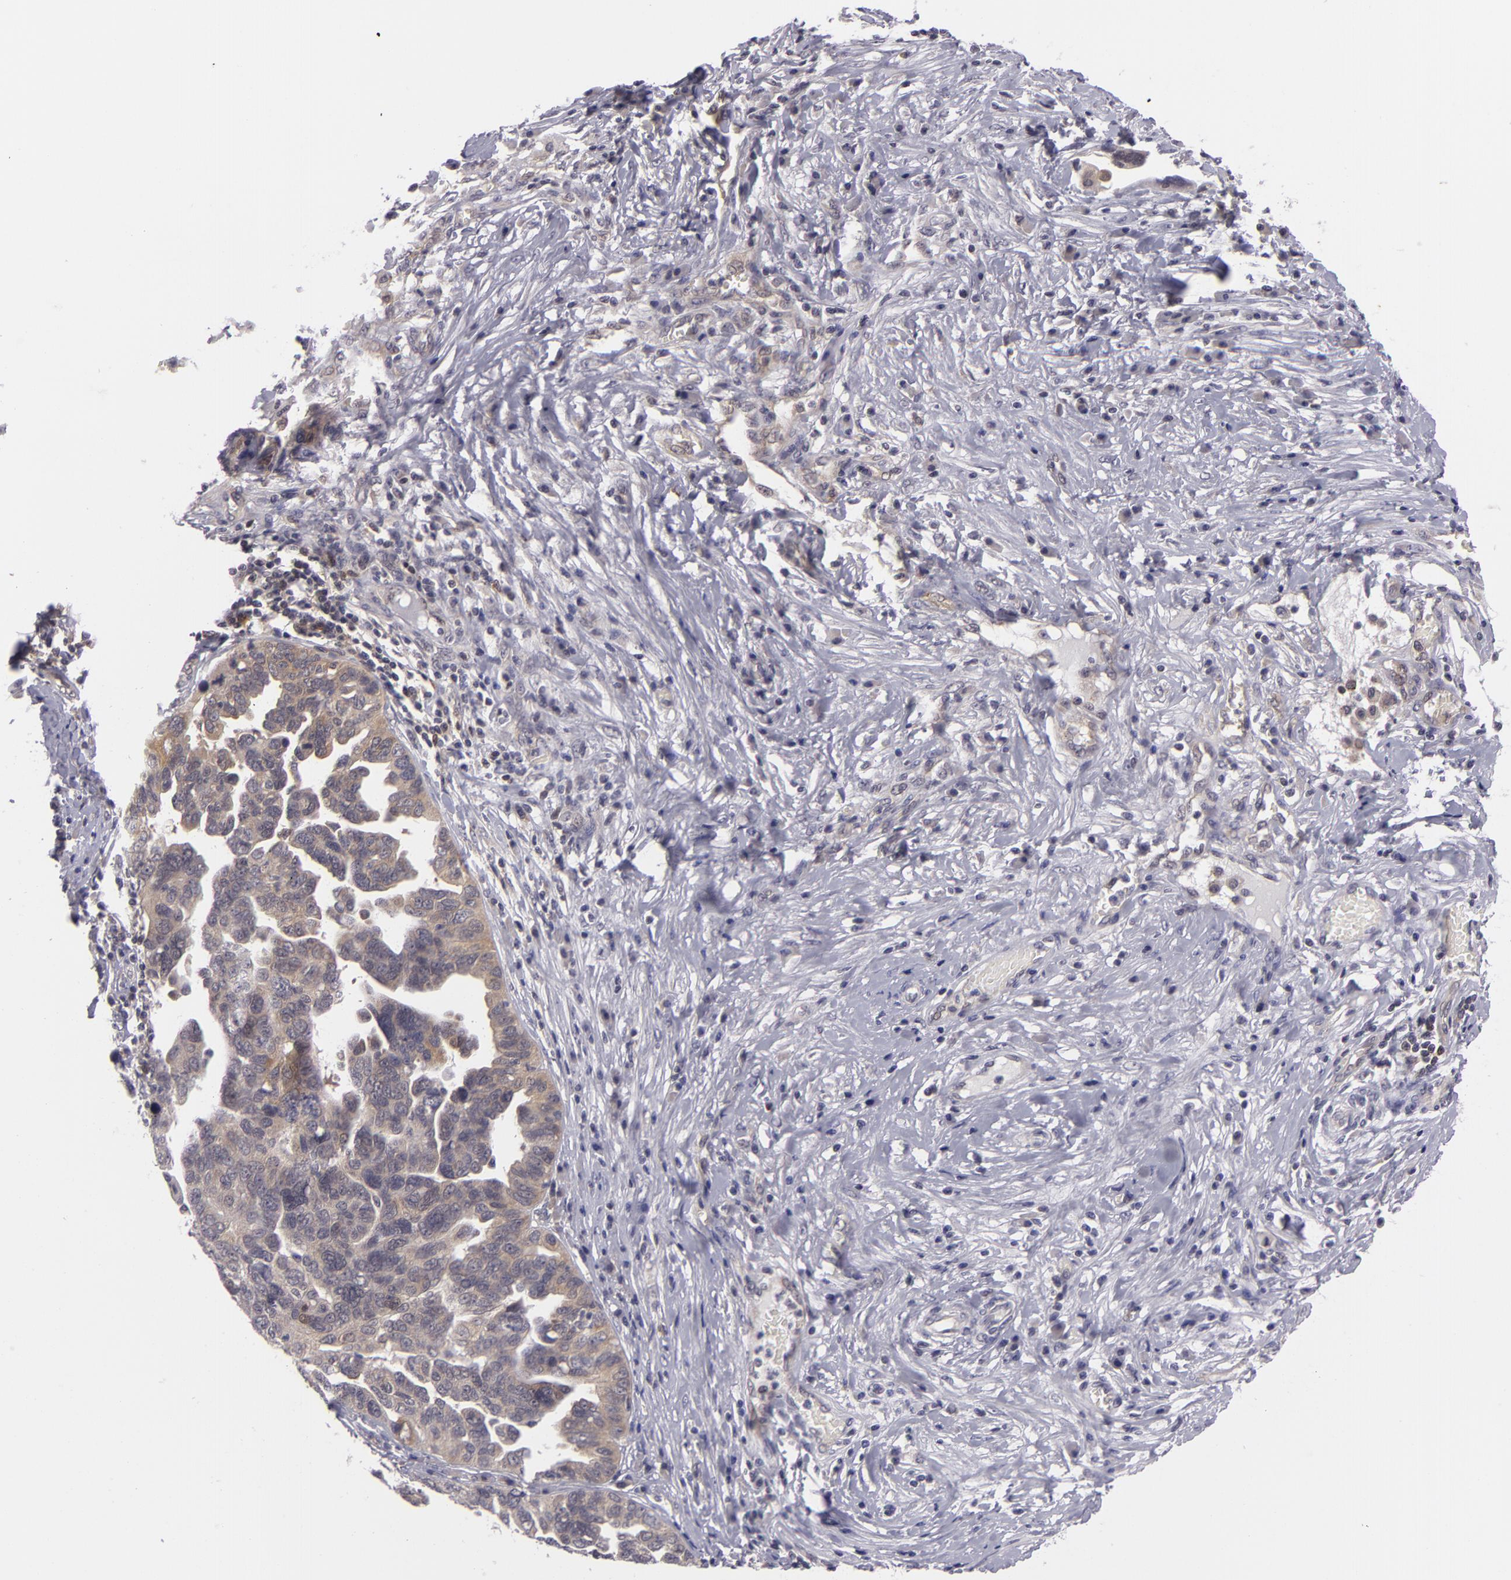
{"staining": {"intensity": "weak", "quantity": ">75%", "location": "cytoplasmic/membranous"}, "tissue": "ovarian cancer", "cell_type": "Tumor cells", "image_type": "cancer", "snomed": [{"axis": "morphology", "description": "Cystadenocarcinoma, serous, NOS"}, {"axis": "topography", "description": "Ovary"}], "caption": "Immunohistochemical staining of serous cystadenocarcinoma (ovarian) shows low levels of weak cytoplasmic/membranous protein positivity in about >75% of tumor cells.", "gene": "BCL10", "patient": {"sex": "female", "age": 64}}